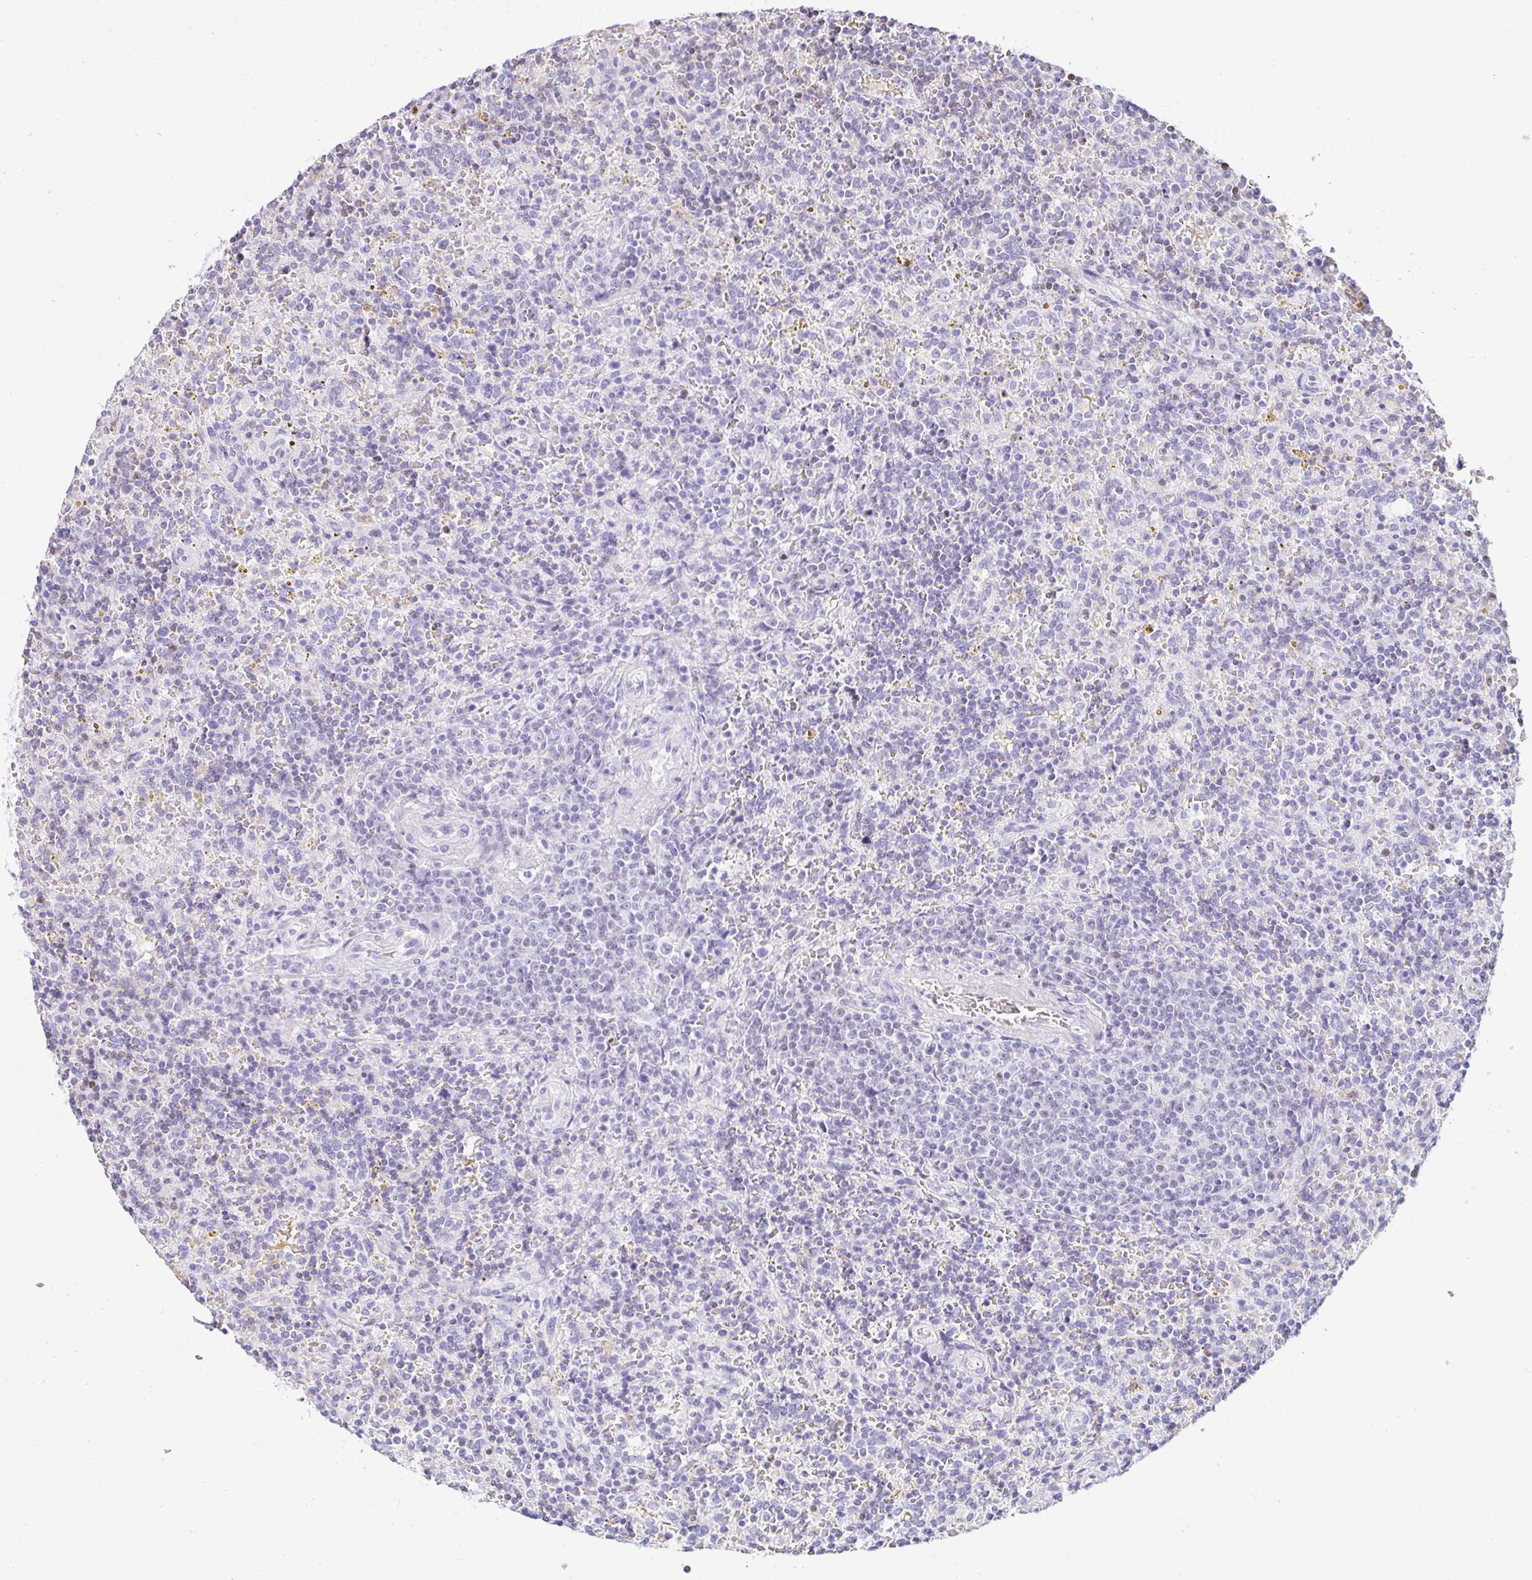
{"staining": {"intensity": "negative", "quantity": "none", "location": "none"}, "tissue": "lymphoma", "cell_type": "Tumor cells", "image_type": "cancer", "snomed": [{"axis": "morphology", "description": "Malignant lymphoma, non-Hodgkin's type, Low grade"}, {"axis": "topography", "description": "Spleen"}], "caption": "High power microscopy image of an IHC photomicrograph of lymphoma, revealing no significant positivity in tumor cells.", "gene": "CAPSL", "patient": {"sex": "male", "age": 67}}